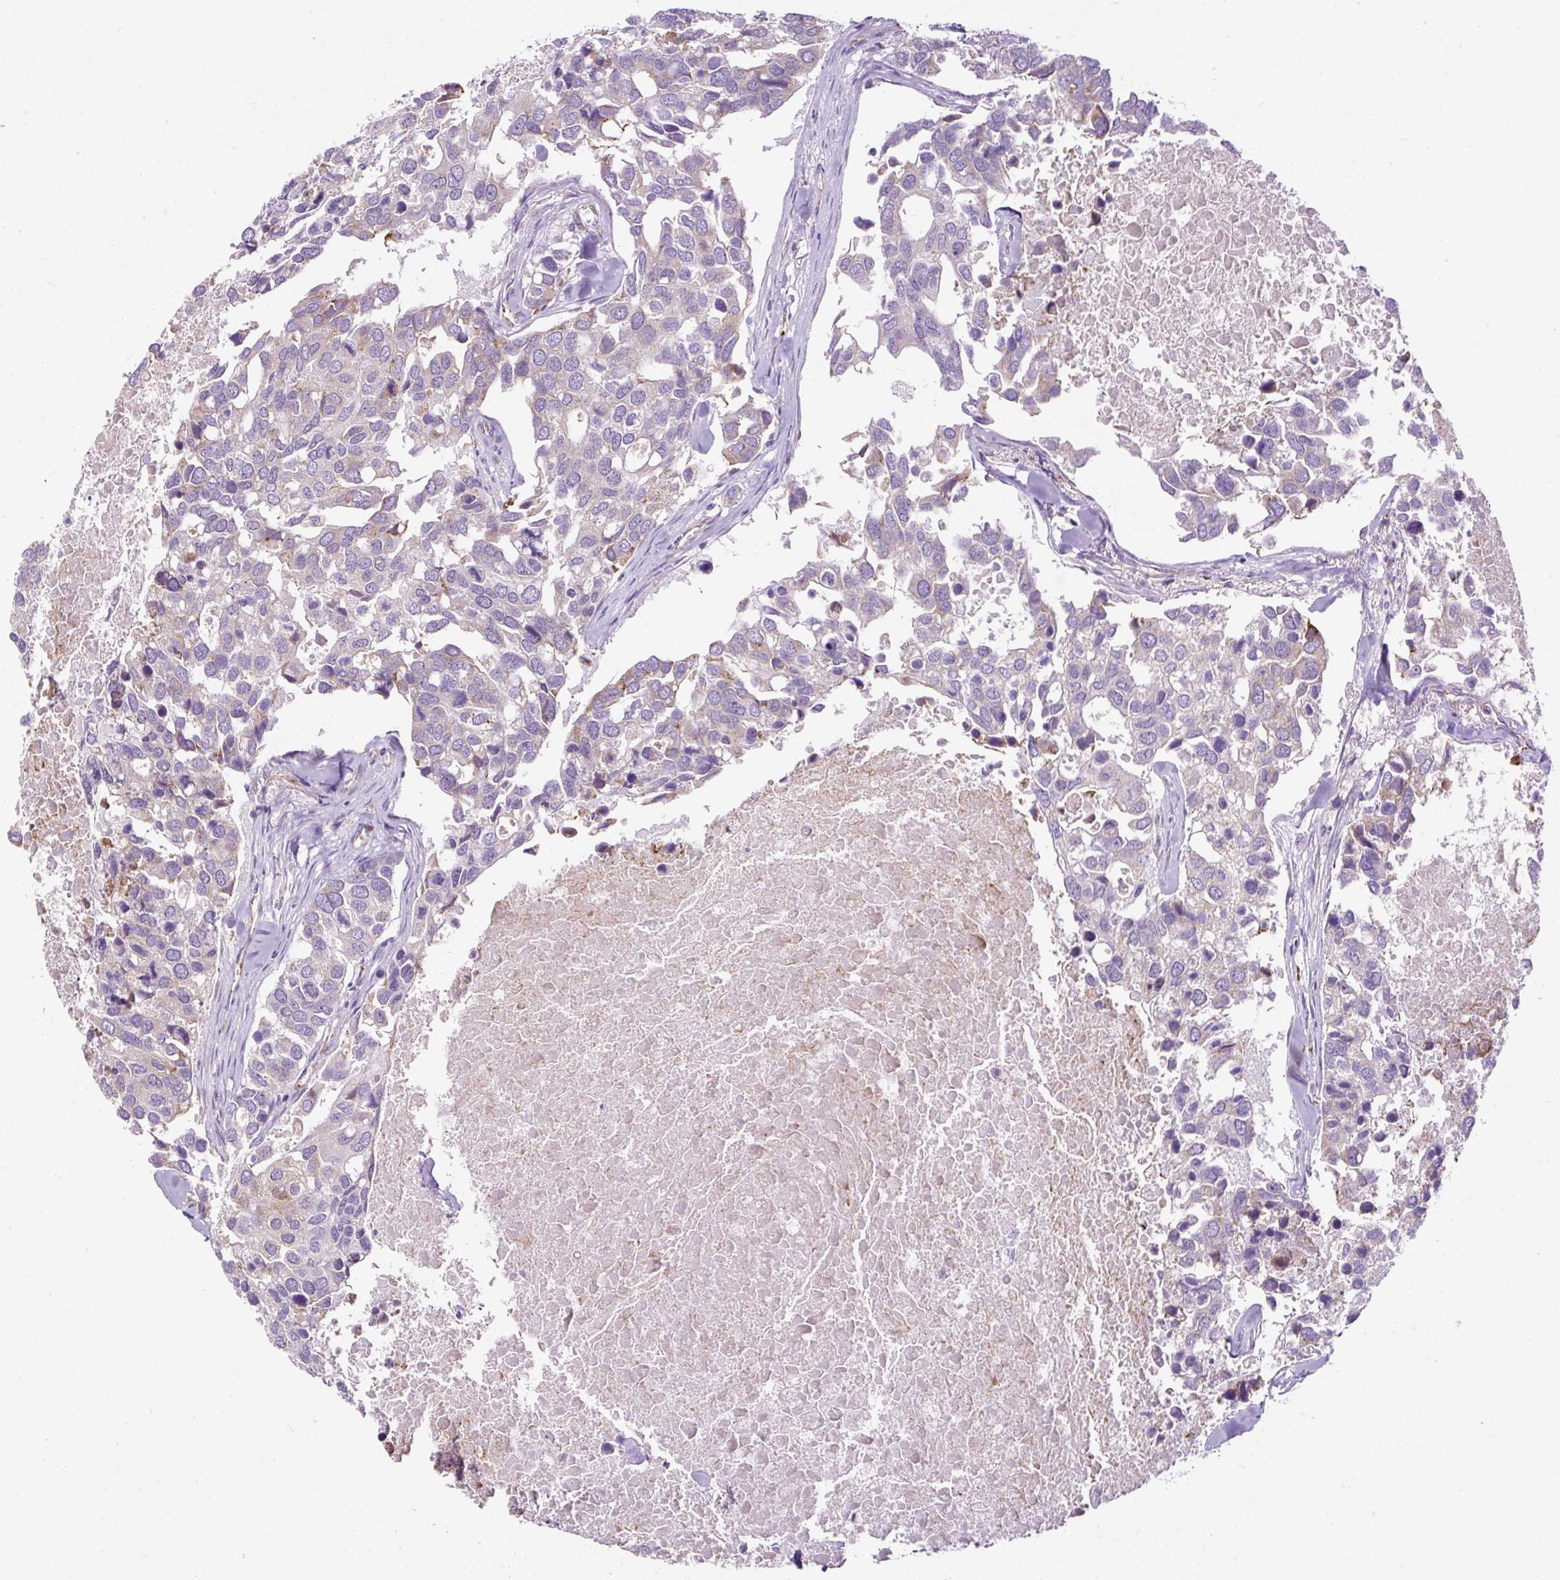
{"staining": {"intensity": "weak", "quantity": "<25%", "location": "cytoplasmic/membranous"}, "tissue": "breast cancer", "cell_type": "Tumor cells", "image_type": "cancer", "snomed": [{"axis": "morphology", "description": "Duct carcinoma"}, {"axis": "topography", "description": "Breast"}], "caption": "High power microscopy image of an immunohistochemistry (IHC) image of breast cancer, revealing no significant staining in tumor cells.", "gene": "FMC1", "patient": {"sex": "female", "age": 83}}